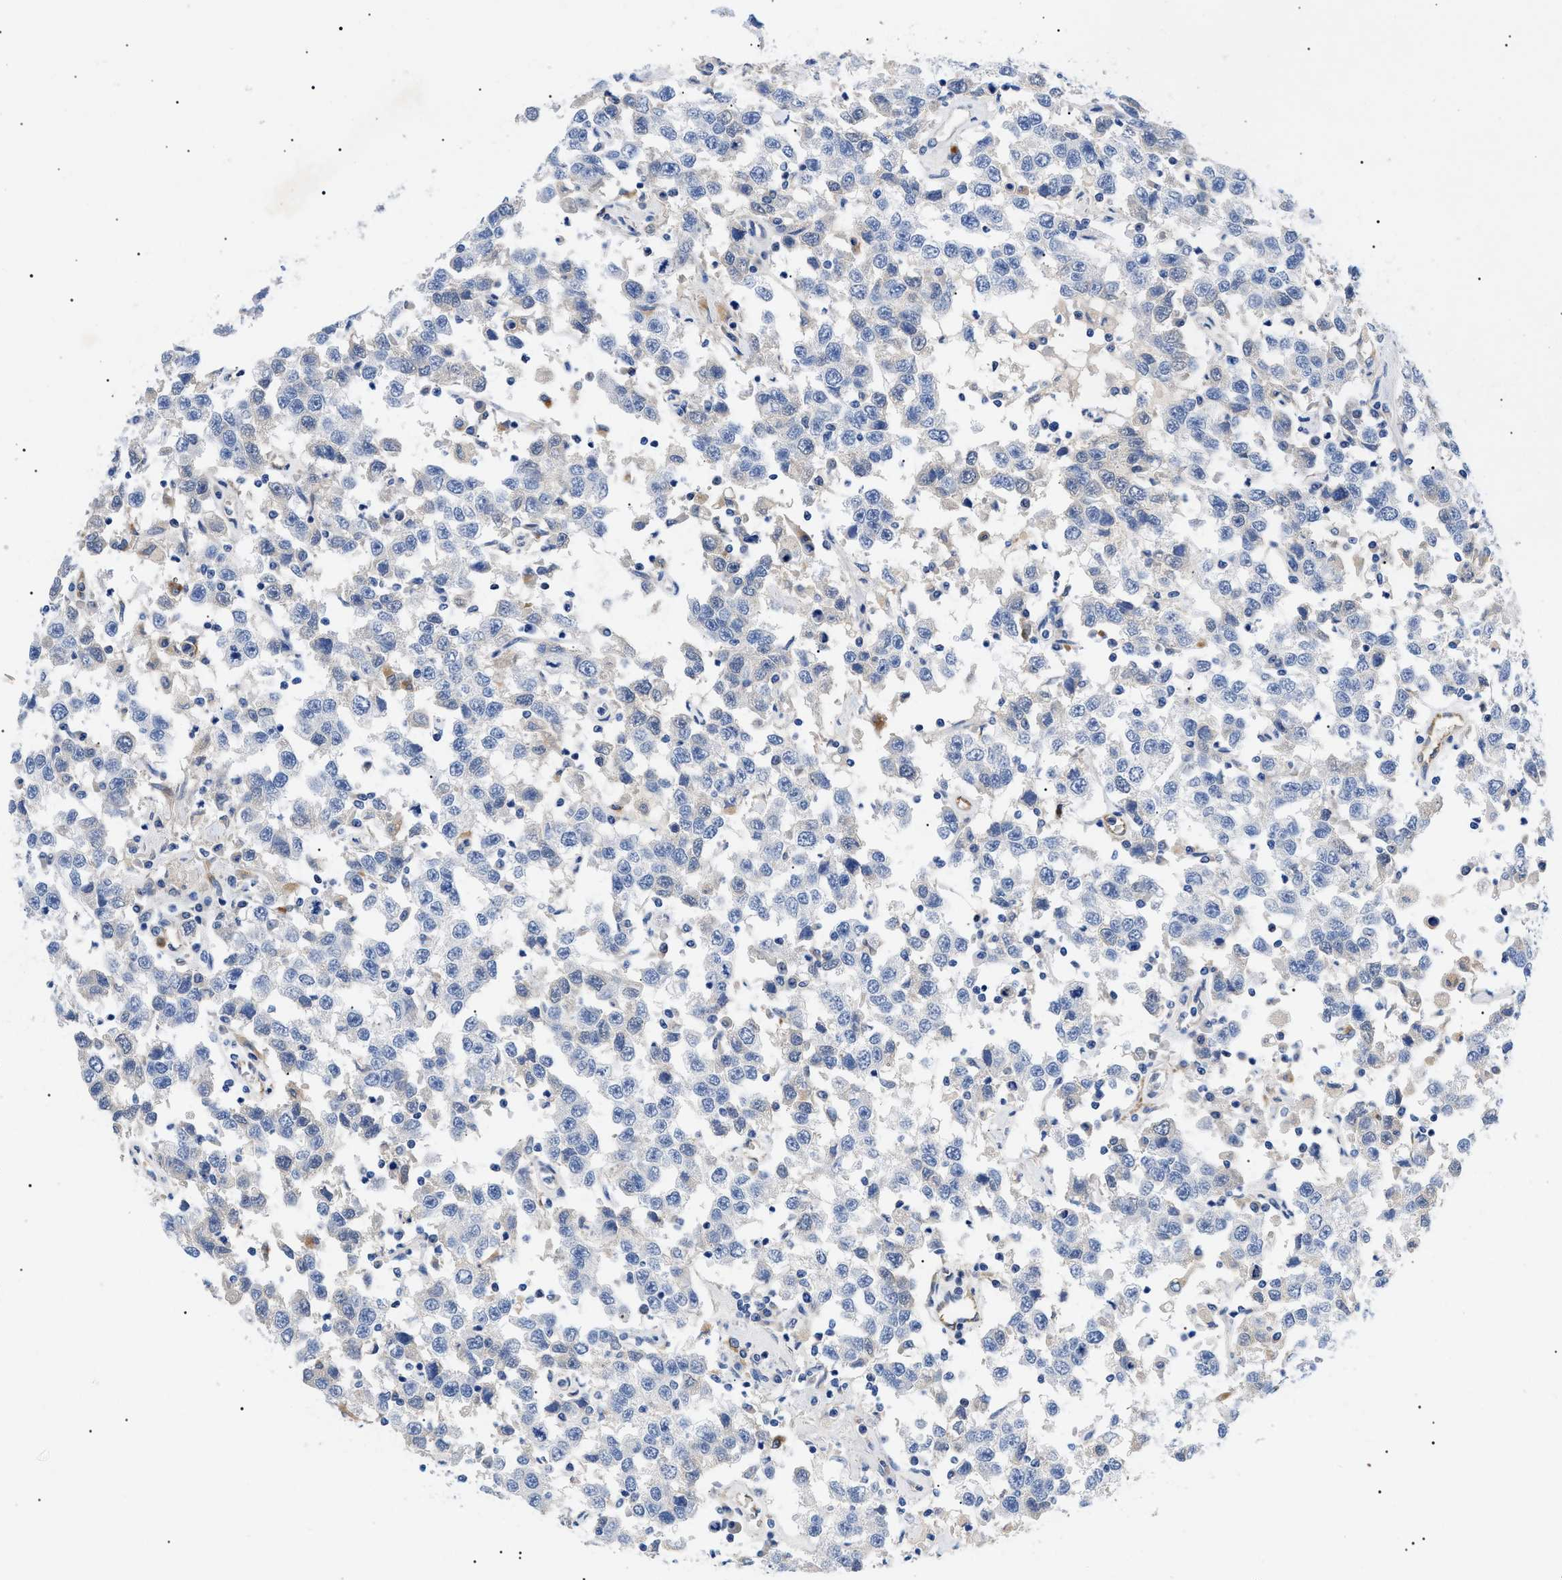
{"staining": {"intensity": "negative", "quantity": "none", "location": "none"}, "tissue": "testis cancer", "cell_type": "Tumor cells", "image_type": "cancer", "snomed": [{"axis": "morphology", "description": "Seminoma, NOS"}, {"axis": "topography", "description": "Testis"}], "caption": "Immunohistochemistry image of neoplastic tissue: human seminoma (testis) stained with DAB (3,3'-diaminobenzidine) displays no significant protein expression in tumor cells.", "gene": "ACKR1", "patient": {"sex": "male", "age": 41}}